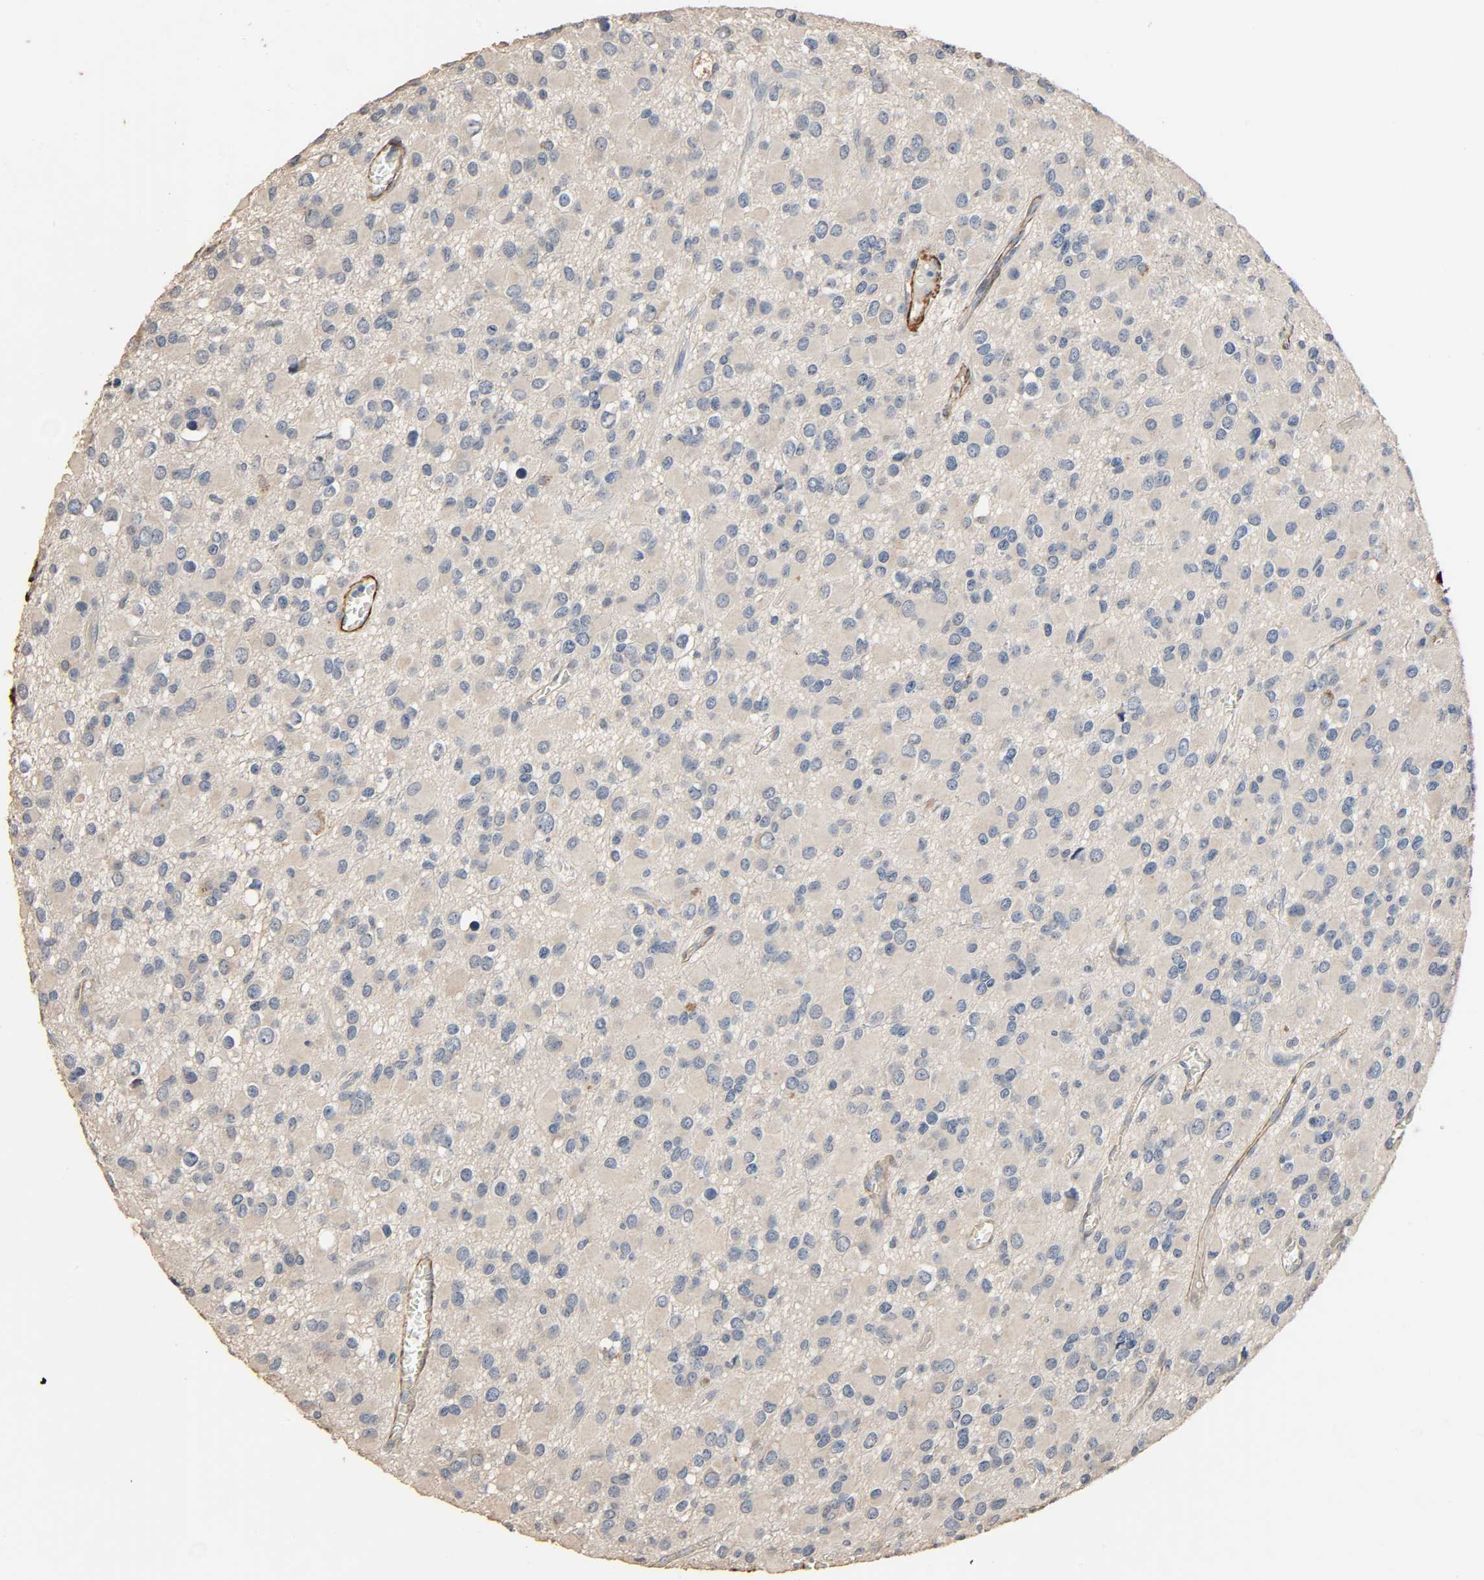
{"staining": {"intensity": "weak", "quantity": ">75%", "location": "cytoplasmic/membranous"}, "tissue": "glioma", "cell_type": "Tumor cells", "image_type": "cancer", "snomed": [{"axis": "morphology", "description": "Glioma, malignant, Low grade"}, {"axis": "topography", "description": "Brain"}], "caption": "This is an image of IHC staining of glioma, which shows weak positivity in the cytoplasmic/membranous of tumor cells.", "gene": "GSTA3", "patient": {"sex": "male", "age": 42}}